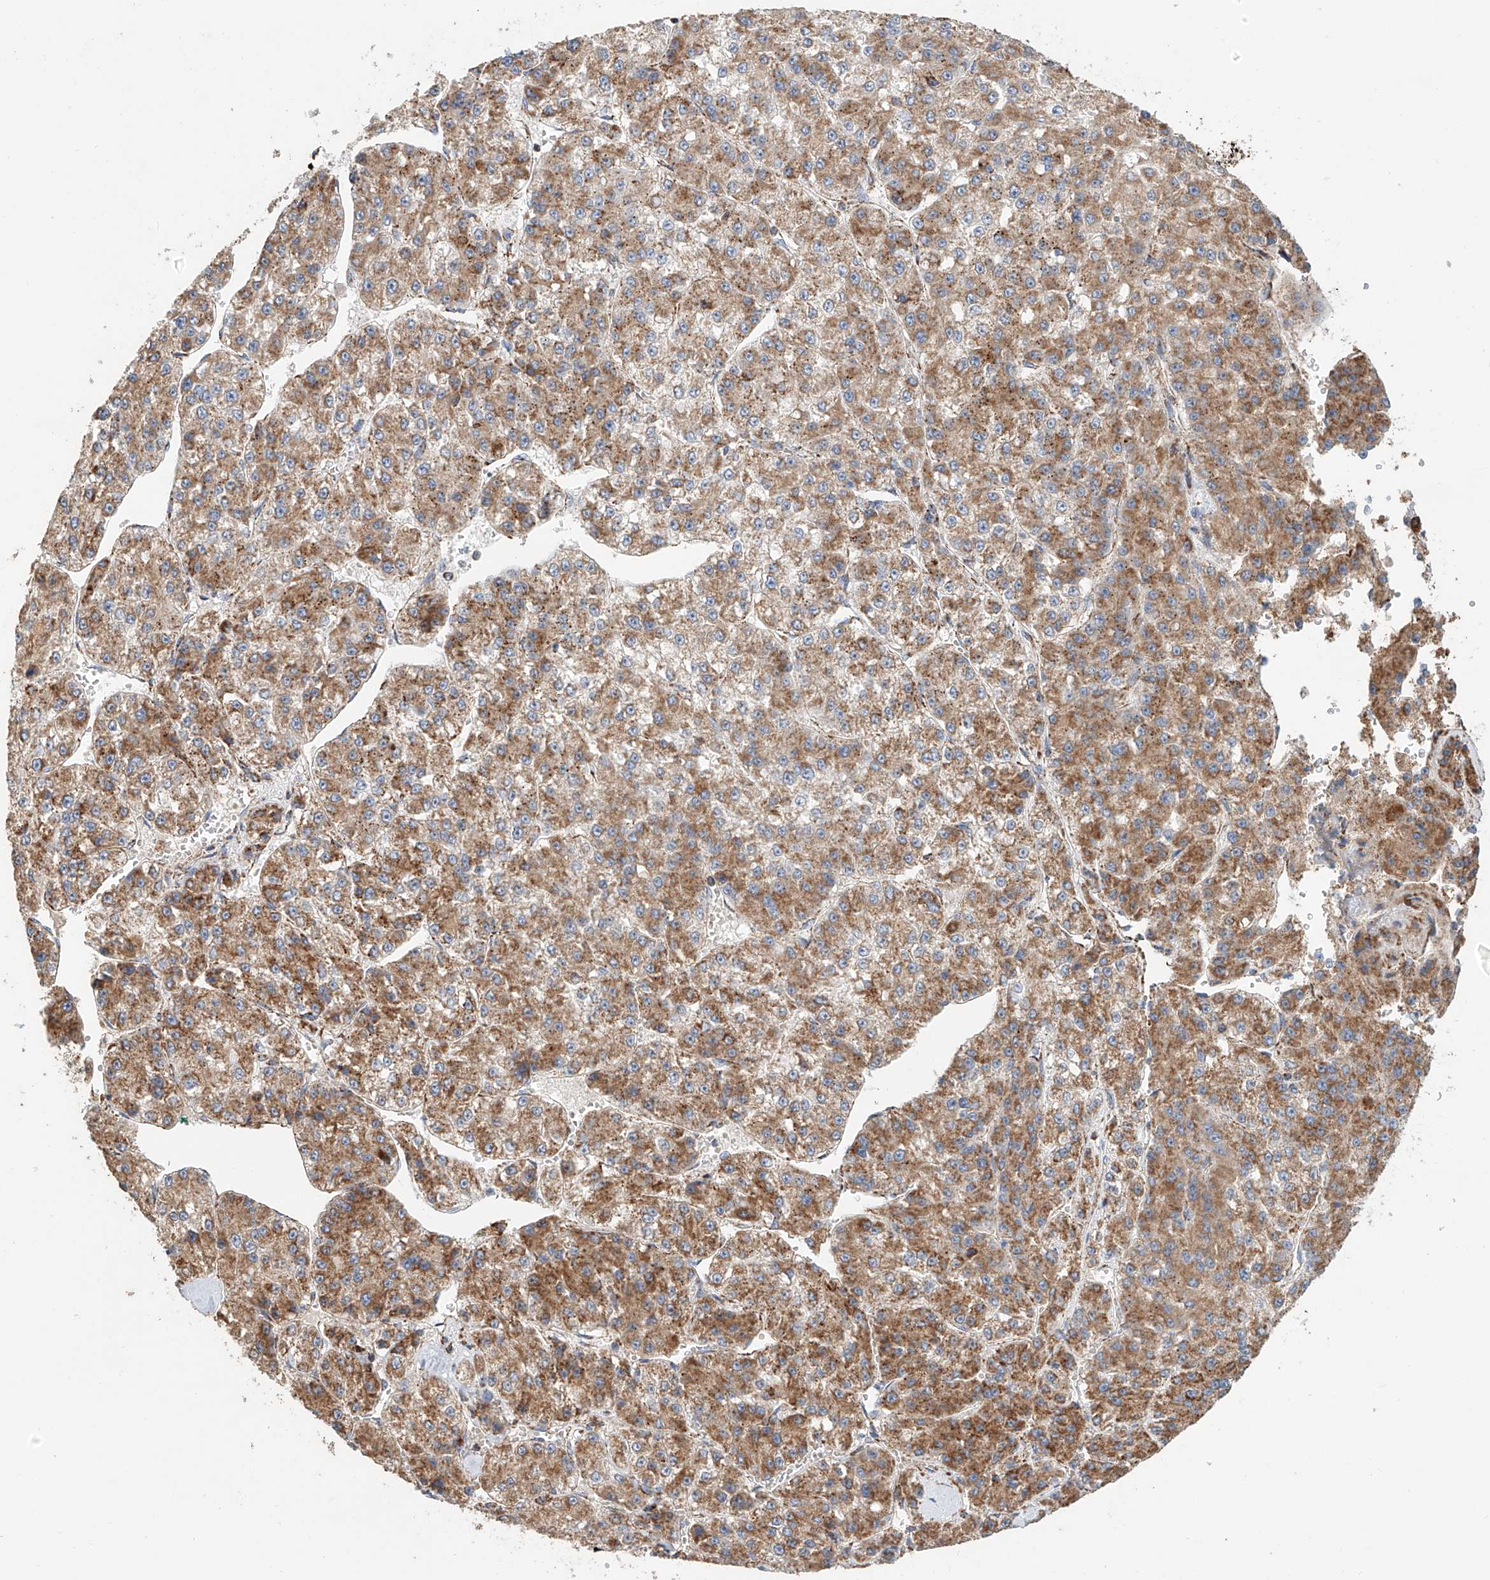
{"staining": {"intensity": "moderate", "quantity": ">75%", "location": "cytoplasmic/membranous"}, "tissue": "liver cancer", "cell_type": "Tumor cells", "image_type": "cancer", "snomed": [{"axis": "morphology", "description": "Carcinoma, Hepatocellular, NOS"}, {"axis": "topography", "description": "Liver"}], "caption": "The micrograph reveals immunohistochemical staining of hepatocellular carcinoma (liver). There is moderate cytoplasmic/membranous positivity is appreciated in about >75% of tumor cells. Nuclei are stained in blue.", "gene": "MCL1", "patient": {"sex": "female", "age": 73}}